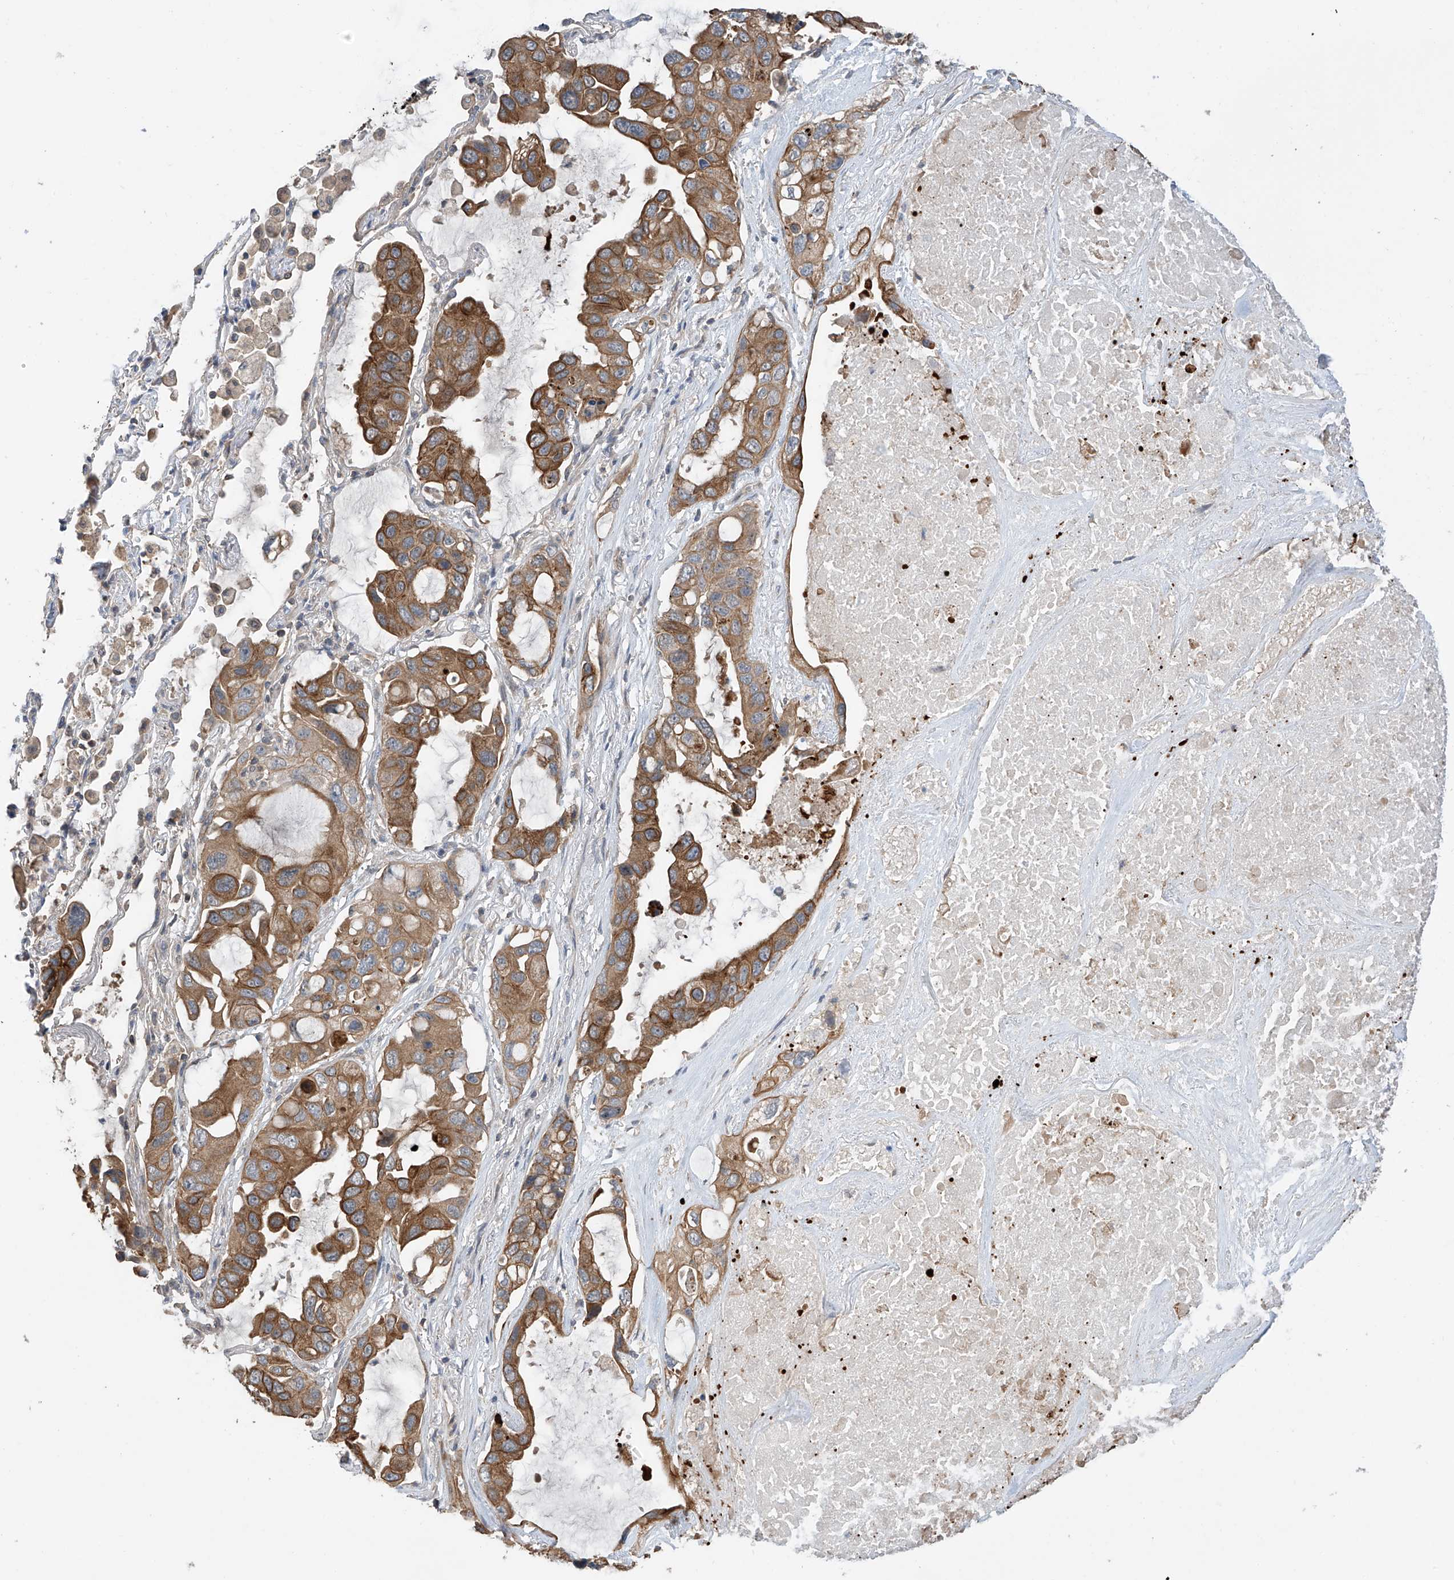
{"staining": {"intensity": "moderate", "quantity": ">75%", "location": "cytoplasmic/membranous"}, "tissue": "lung cancer", "cell_type": "Tumor cells", "image_type": "cancer", "snomed": [{"axis": "morphology", "description": "Squamous cell carcinoma, NOS"}, {"axis": "topography", "description": "Lung"}], "caption": "This micrograph reveals IHC staining of human lung cancer, with medium moderate cytoplasmic/membranous staining in about >75% of tumor cells.", "gene": "RPAIN", "patient": {"sex": "female", "age": 73}}